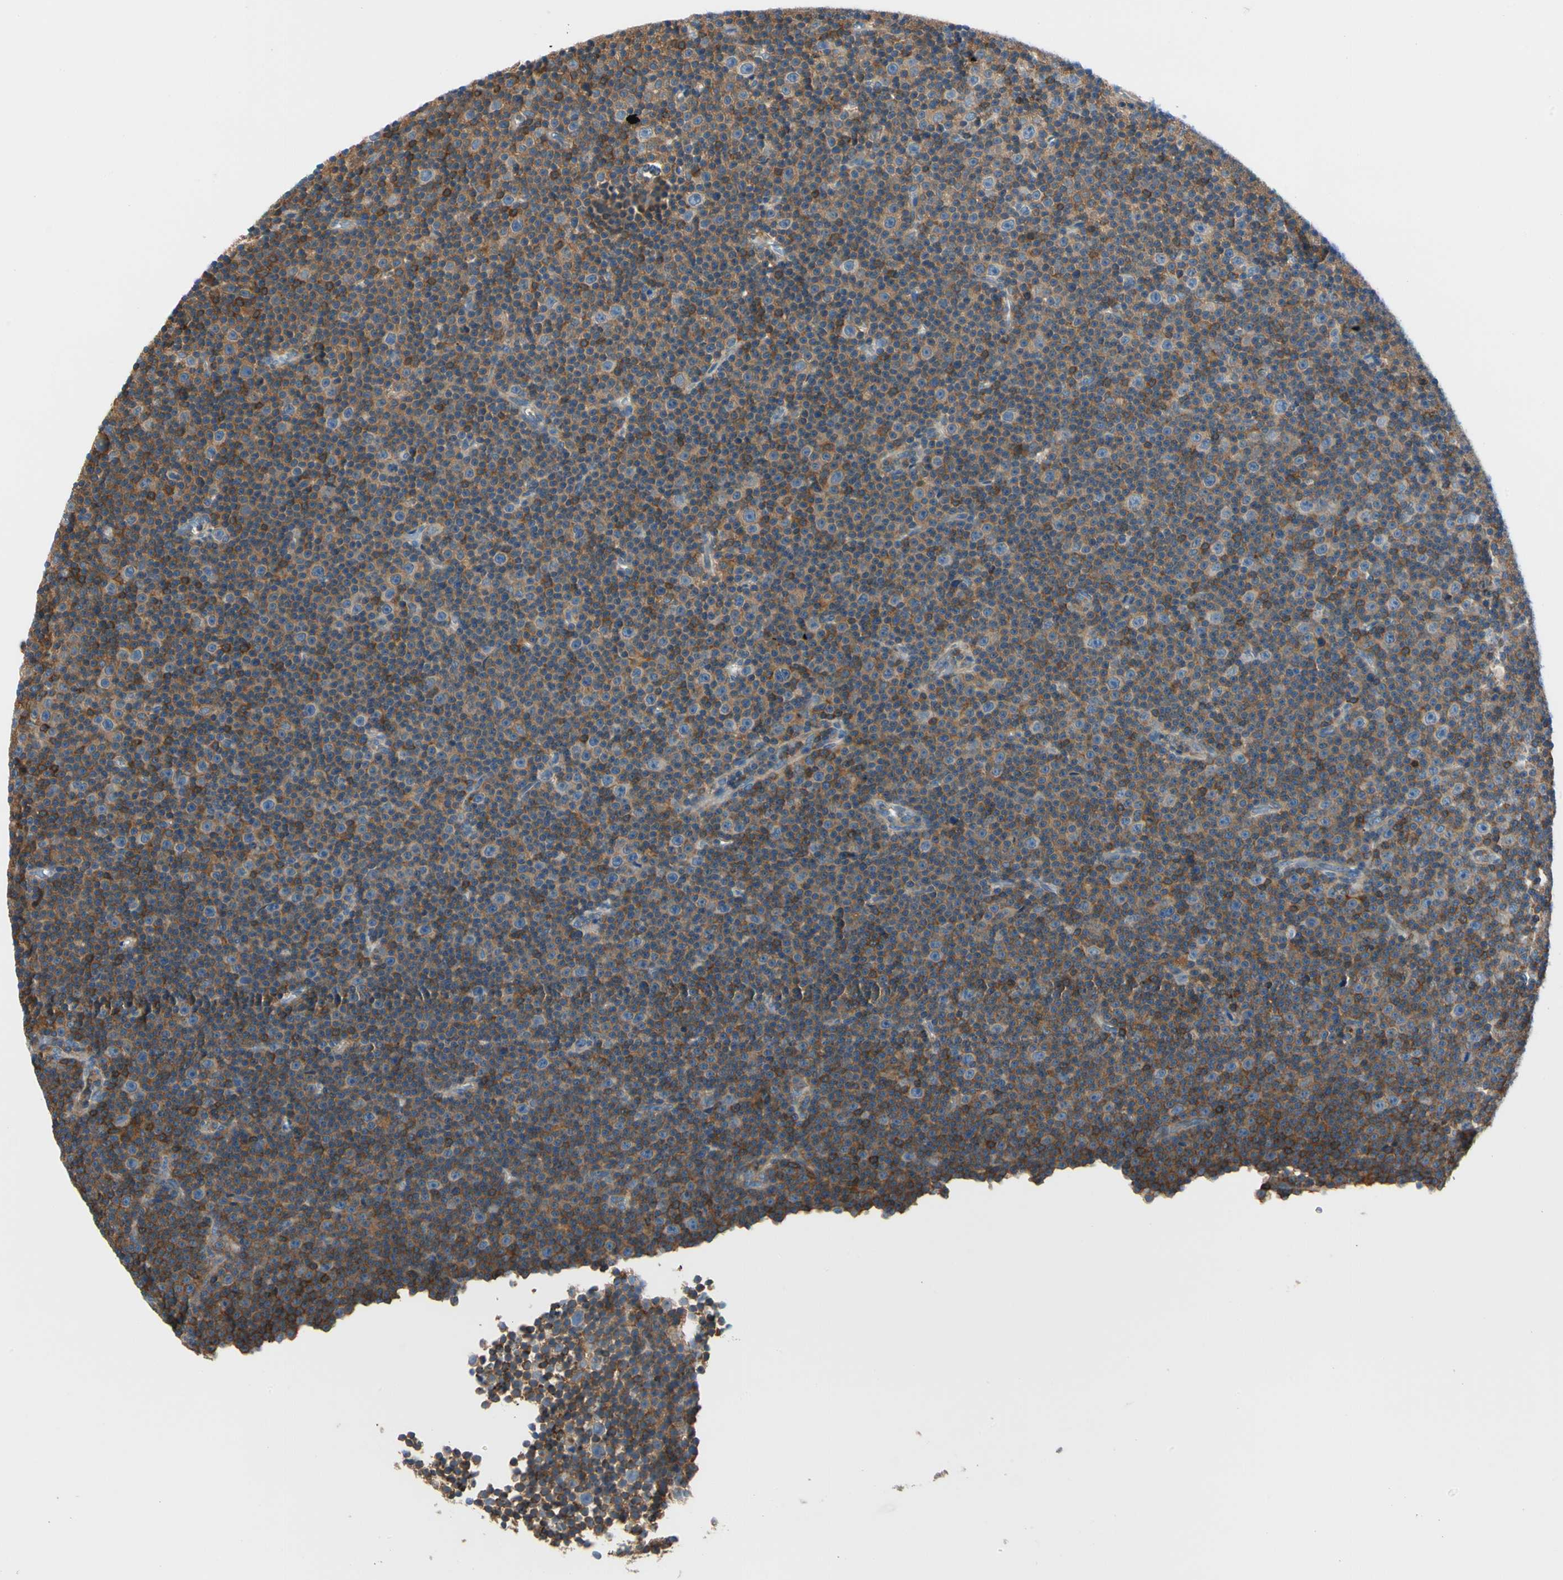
{"staining": {"intensity": "strong", "quantity": ">75%", "location": "cytoplasmic/membranous"}, "tissue": "lymphoma", "cell_type": "Tumor cells", "image_type": "cancer", "snomed": [{"axis": "morphology", "description": "Malignant lymphoma, non-Hodgkin's type, Low grade"}, {"axis": "topography", "description": "Lymph node"}], "caption": "Protein staining of lymphoma tissue reveals strong cytoplasmic/membranous staining in about >75% of tumor cells. (DAB = brown stain, brightfield microscopy at high magnification).", "gene": "CAPZA2", "patient": {"sex": "female", "age": 67}}